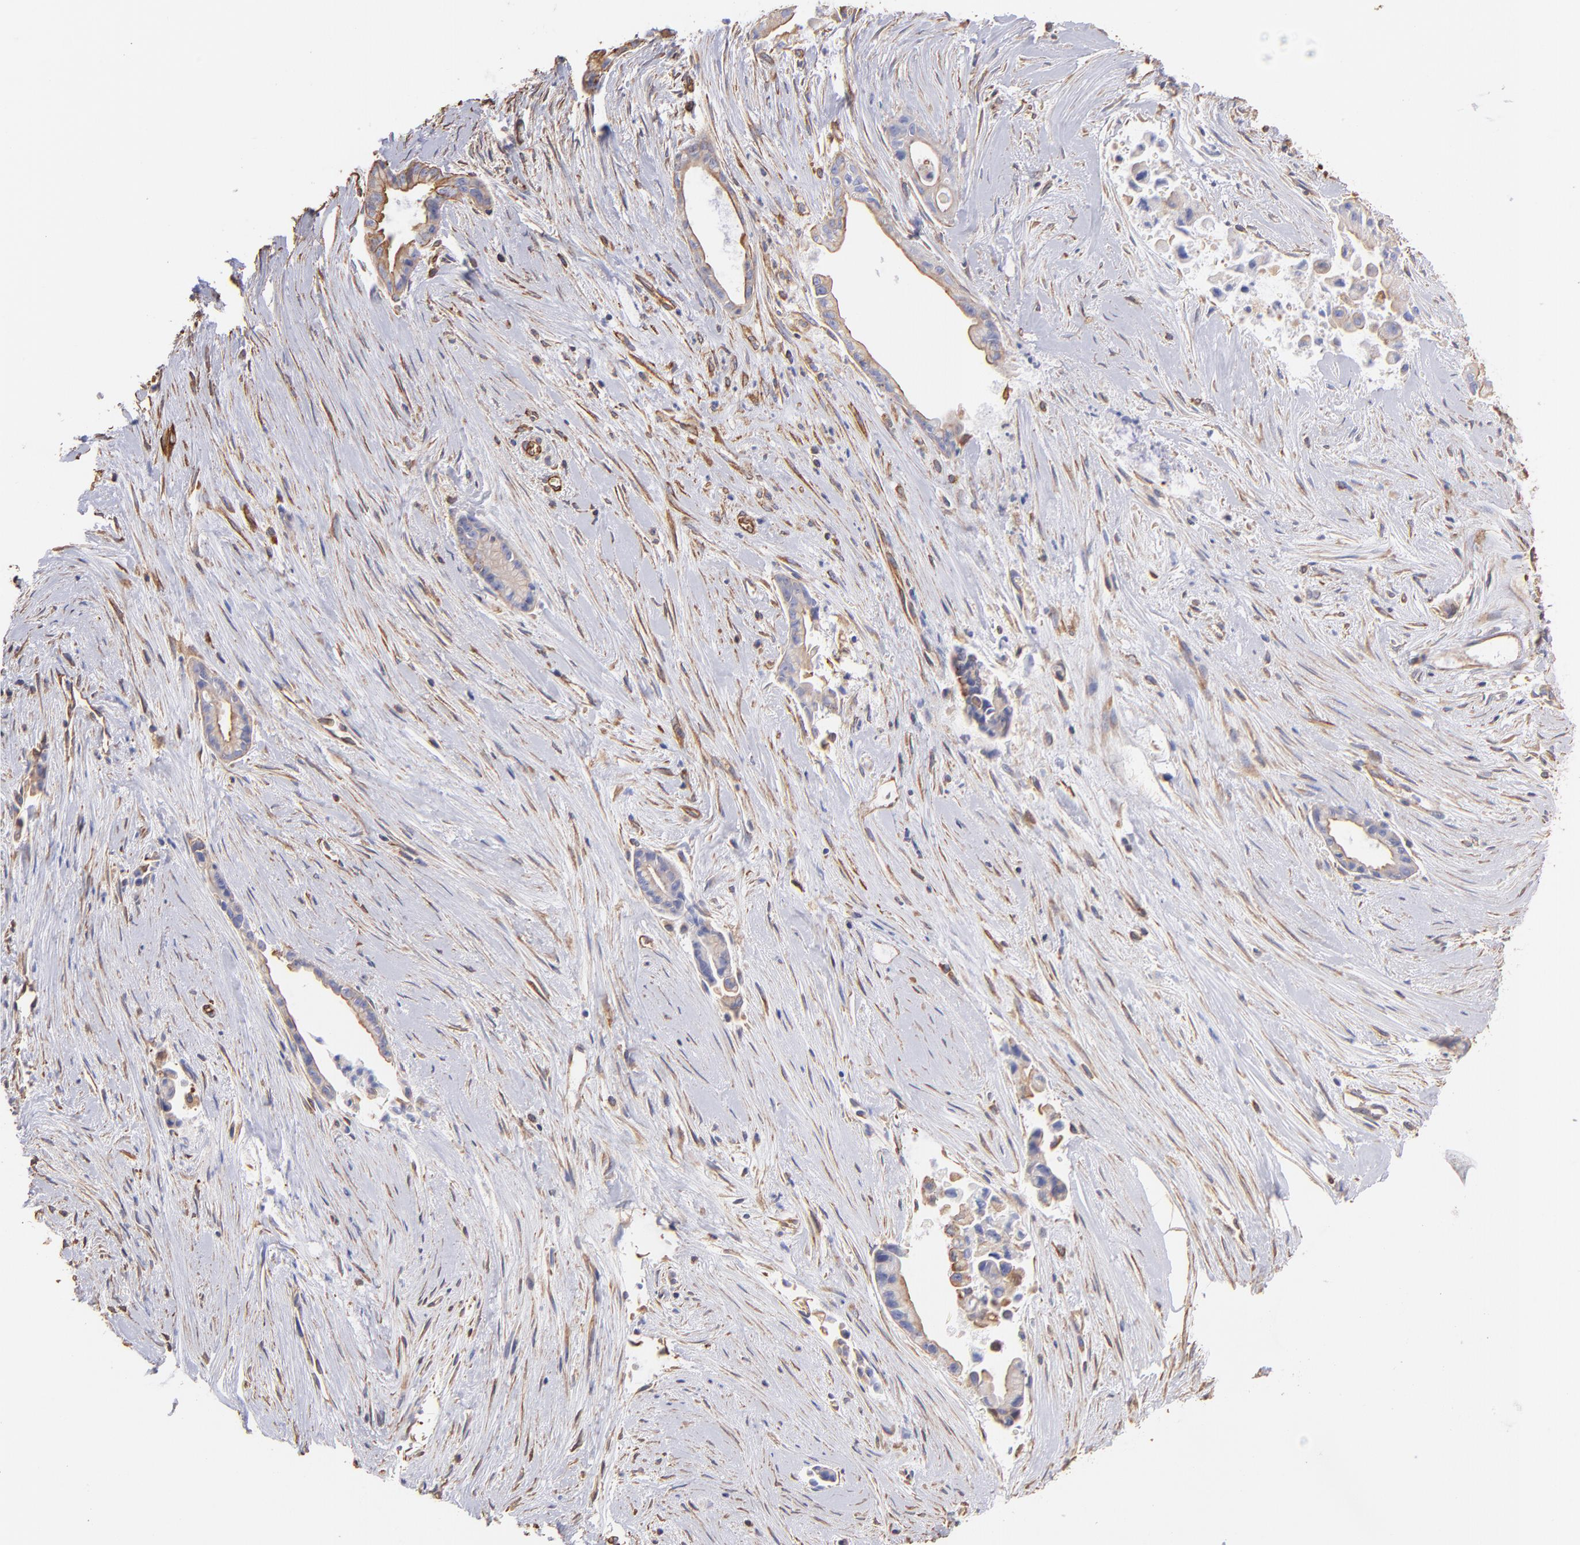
{"staining": {"intensity": "moderate", "quantity": "25%-75%", "location": "cytoplasmic/membranous"}, "tissue": "liver cancer", "cell_type": "Tumor cells", "image_type": "cancer", "snomed": [{"axis": "morphology", "description": "Cholangiocarcinoma"}, {"axis": "topography", "description": "Liver"}], "caption": "The micrograph displays staining of cholangiocarcinoma (liver), revealing moderate cytoplasmic/membranous protein positivity (brown color) within tumor cells. (IHC, brightfield microscopy, high magnification).", "gene": "PLEC", "patient": {"sex": "female", "age": 55}}